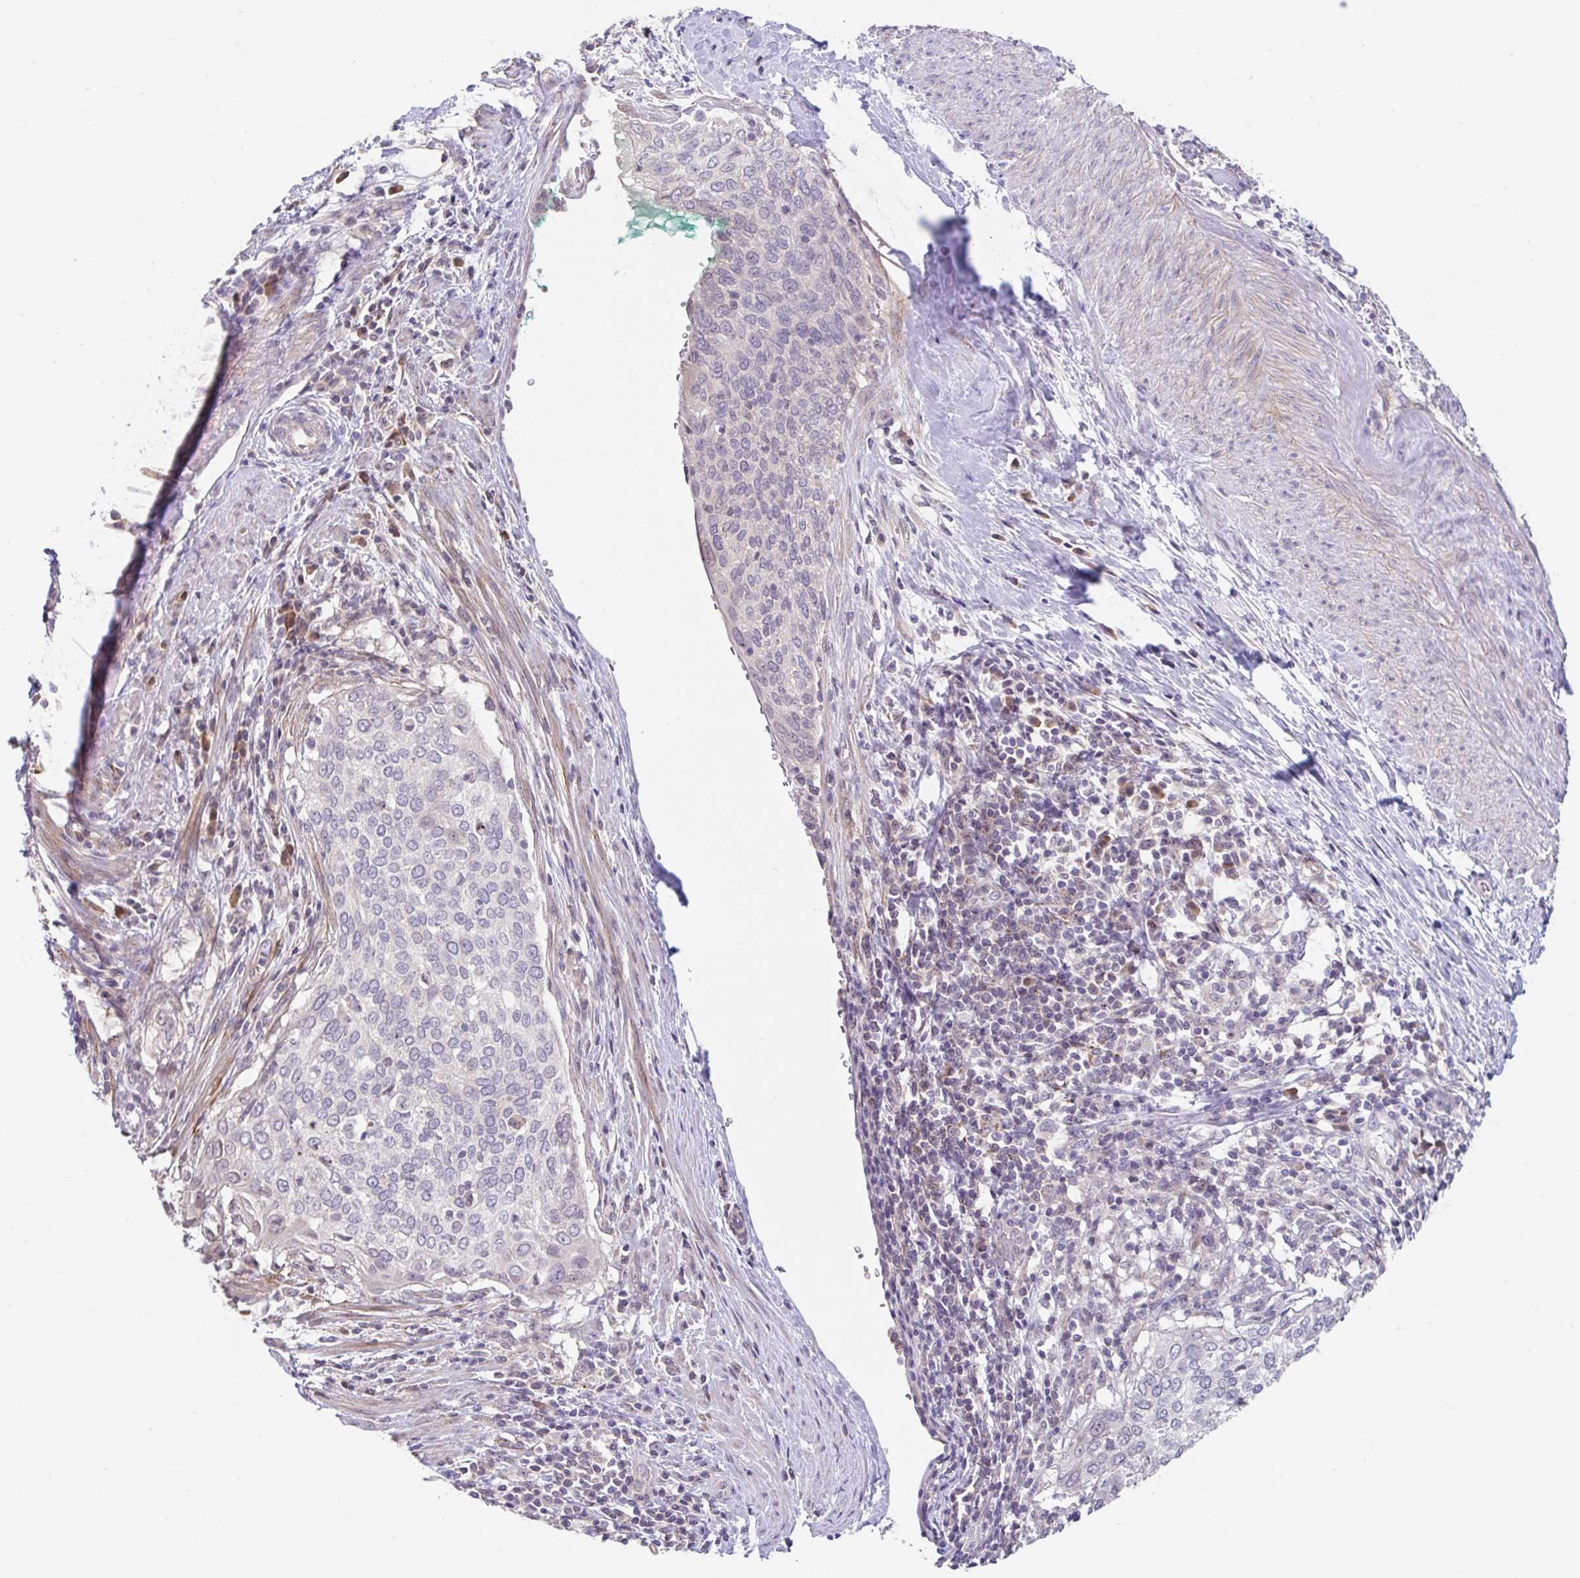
{"staining": {"intensity": "negative", "quantity": "none", "location": "none"}, "tissue": "cervical cancer", "cell_type": "Tumor cells", "image_type": "cancer", "snomed": [{"axis": "morphology", "description": "Squamous cell carcinoma, NOS"}, {"axis": "topography", "description": "Cervix"}], "caption": "Immunohistochemistry histopathology image of human cervical cancer (squamous cell carcinoma) stained for a protein (brown), which displays no expression in tumor cells.", "gene": "NT5C1B", "patient": {"sex": "female", "age": 38}}